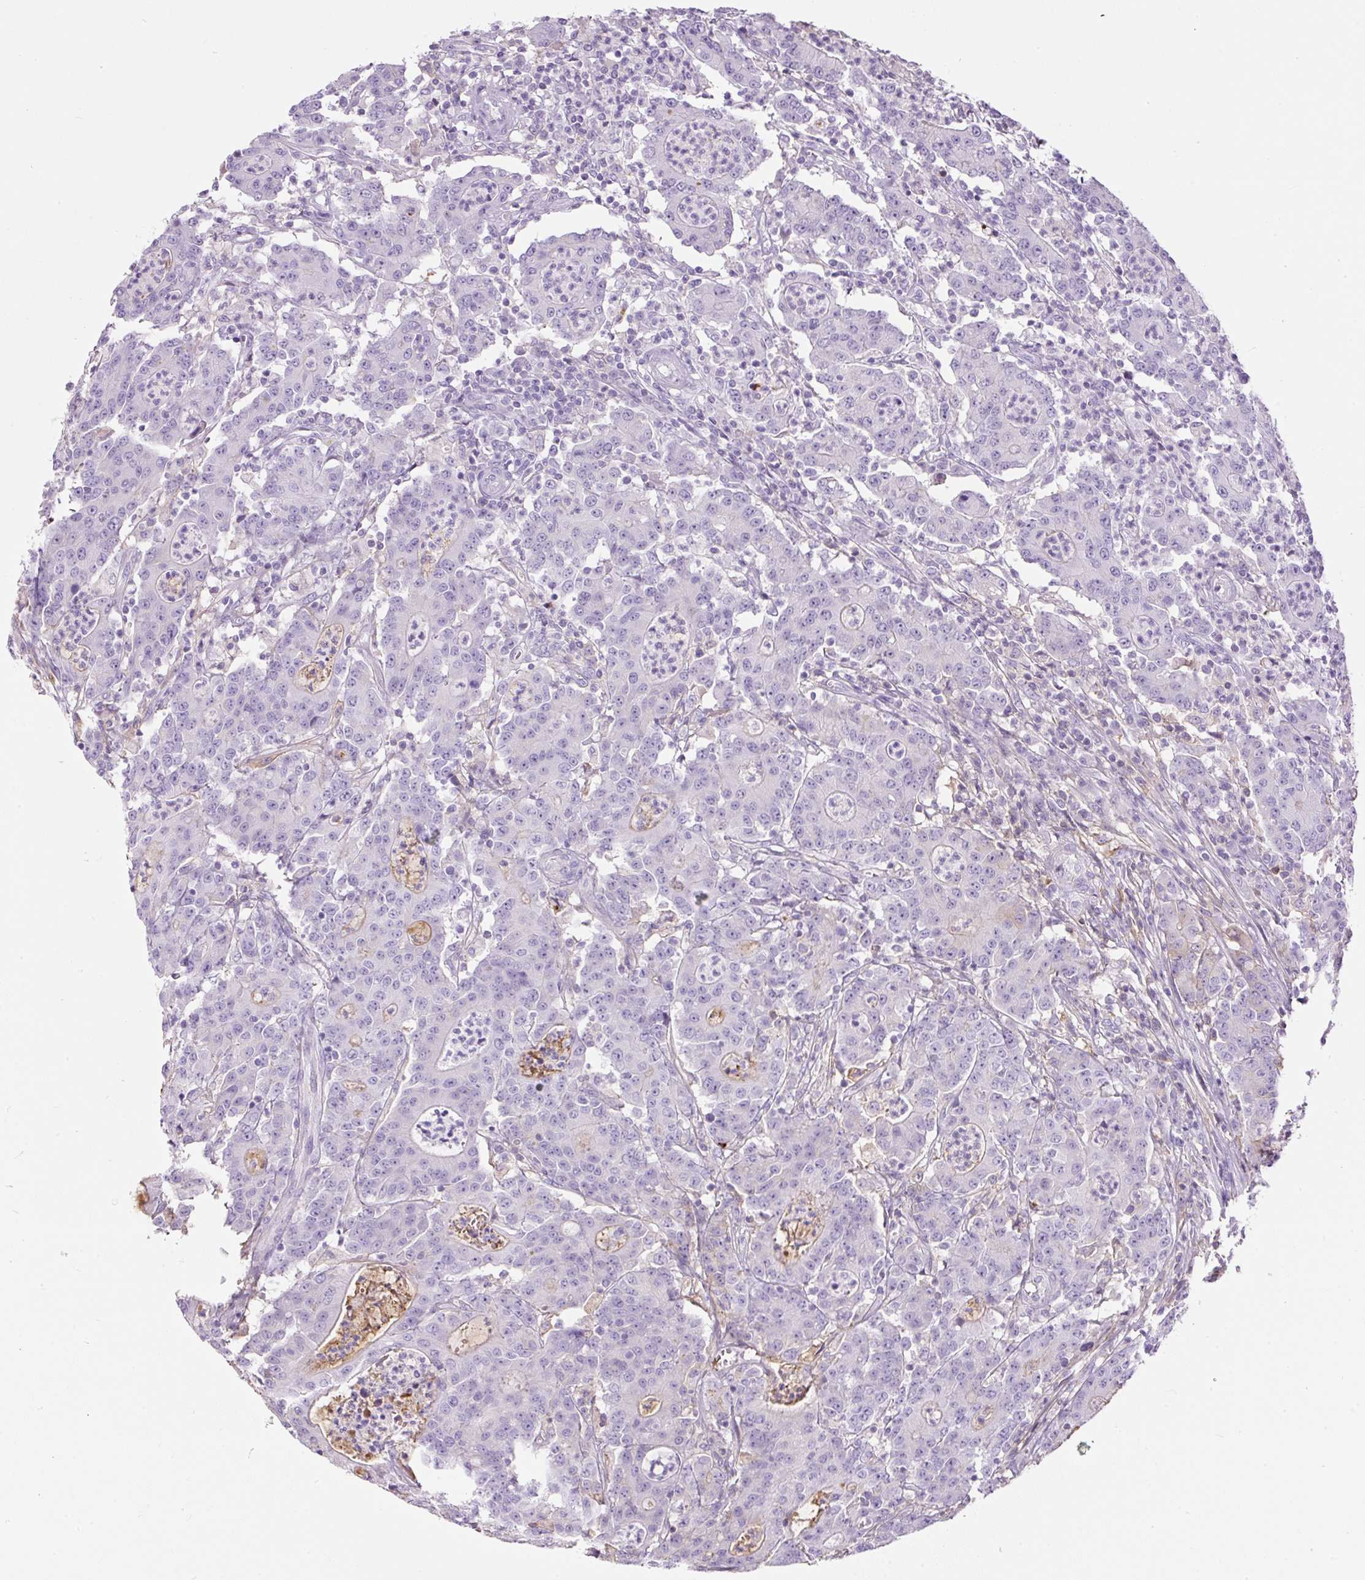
{"staining": {"intensity": "negative", "quantity": "none", "location": "none"}, "tissue": "colorectal cancer", "cell_type": "Tumor cells", "image_type": "cancer", "snomed": [{"axis": "morphology", "description": "Adenocarcinoma, NOS"}, {"axis": "topography", "description": "Colon"}], "caption": "Tumor cells show no significant expression in adenocarcinoma (colorectal).", "gene": "APOA1", "patient": {"sex": "male", "age": 83}}